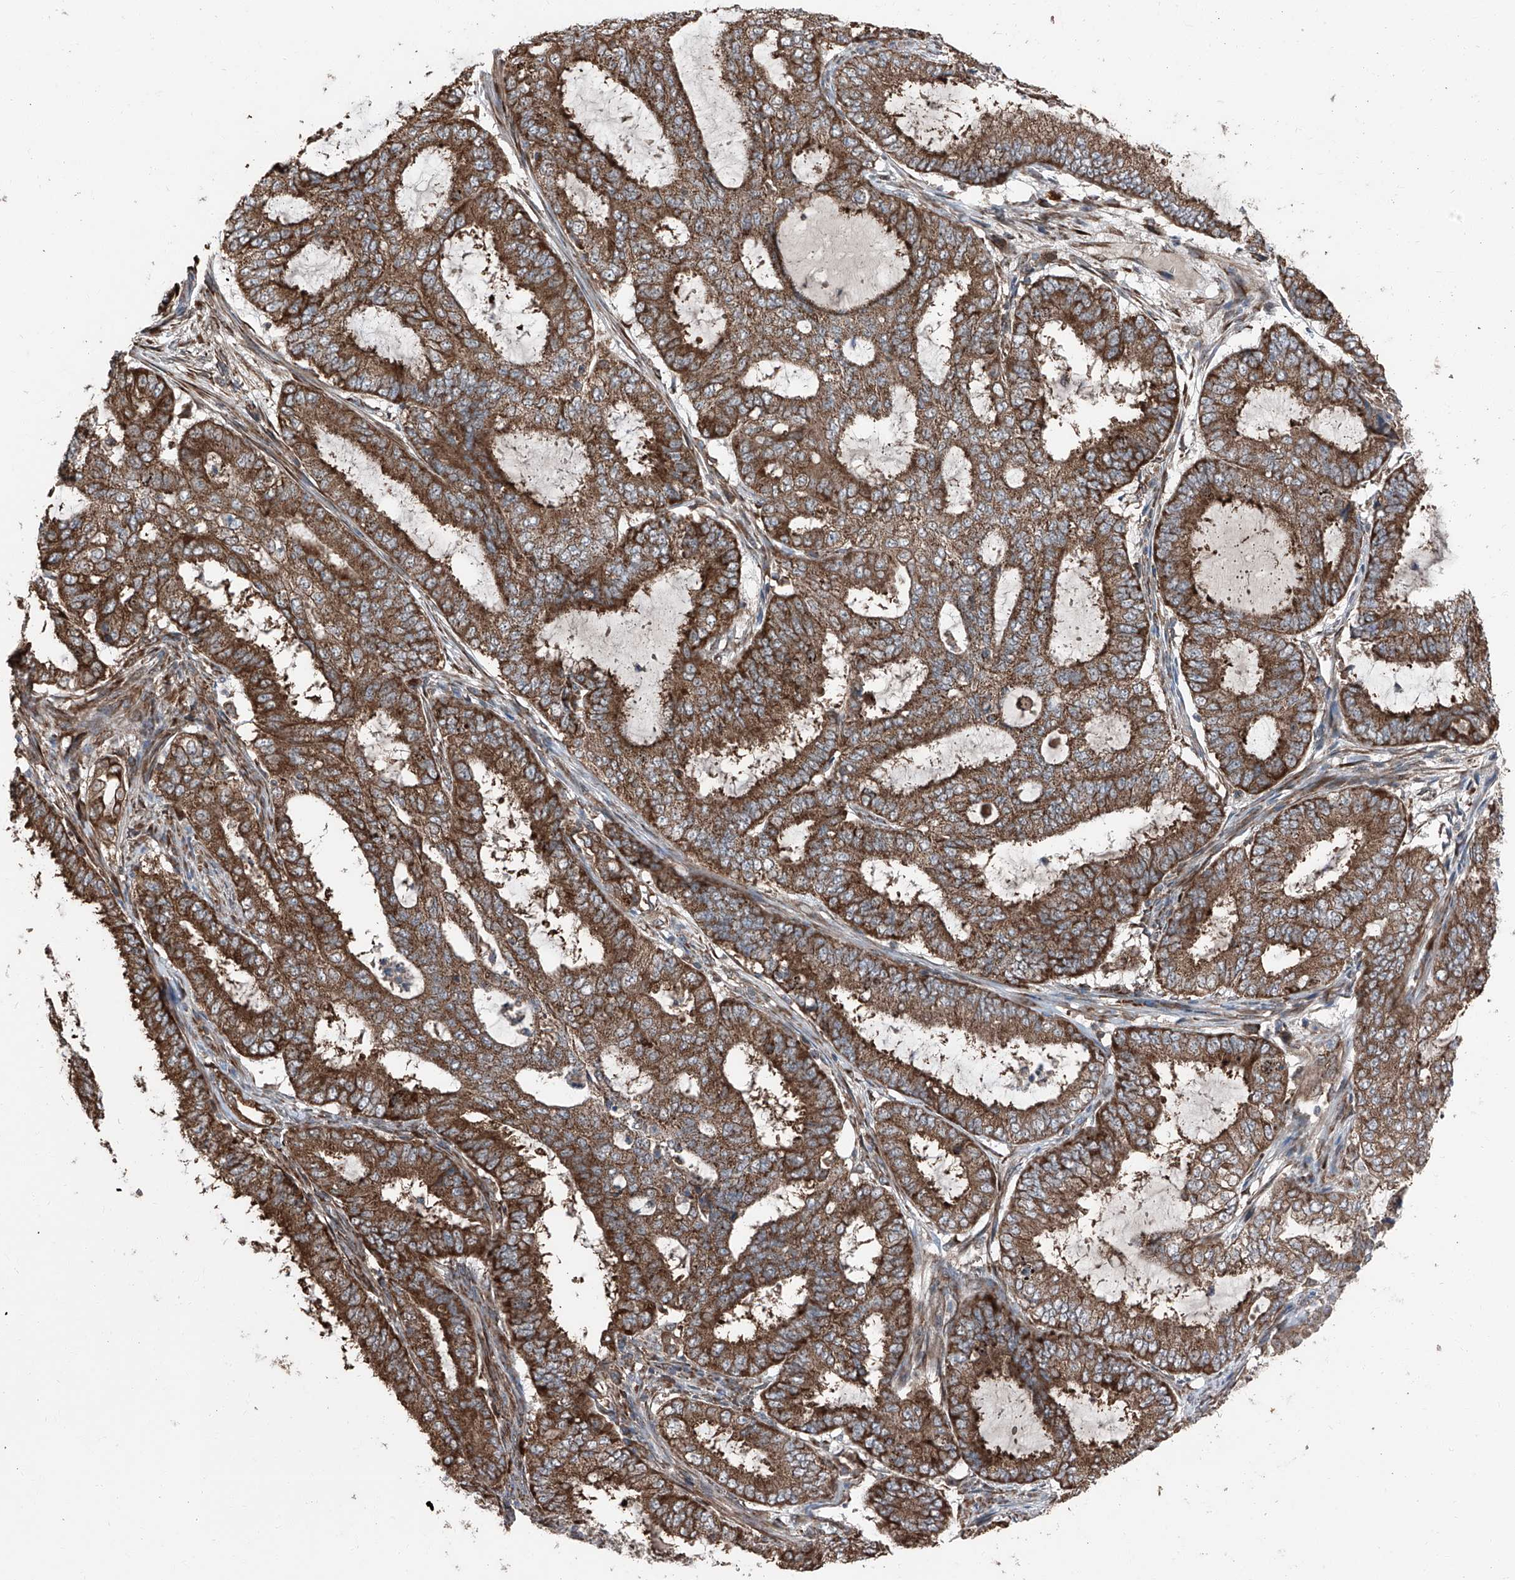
{"staining": {"intensity": "moderate", "quantity": ">75%", "location": "cytoplasmic/membranous"}, "tissue": "endometrial cancer", "cell_type": "Tumor cells", "image_type": "cancer", "snomed": [{"axis": "morphology", "description": "Adenocarcinoma, NOS"}, {"axis": "topography", "description": "Endometrium"}], "caption": "This is an image of immunohistochemistry staining of endometrial adenocarcinoma, which shows moderate expression in the cytoplasmic/membranous of tumor cells.", "gene": "LIMK1", "patient": {"sex": "female", "age": 51}}